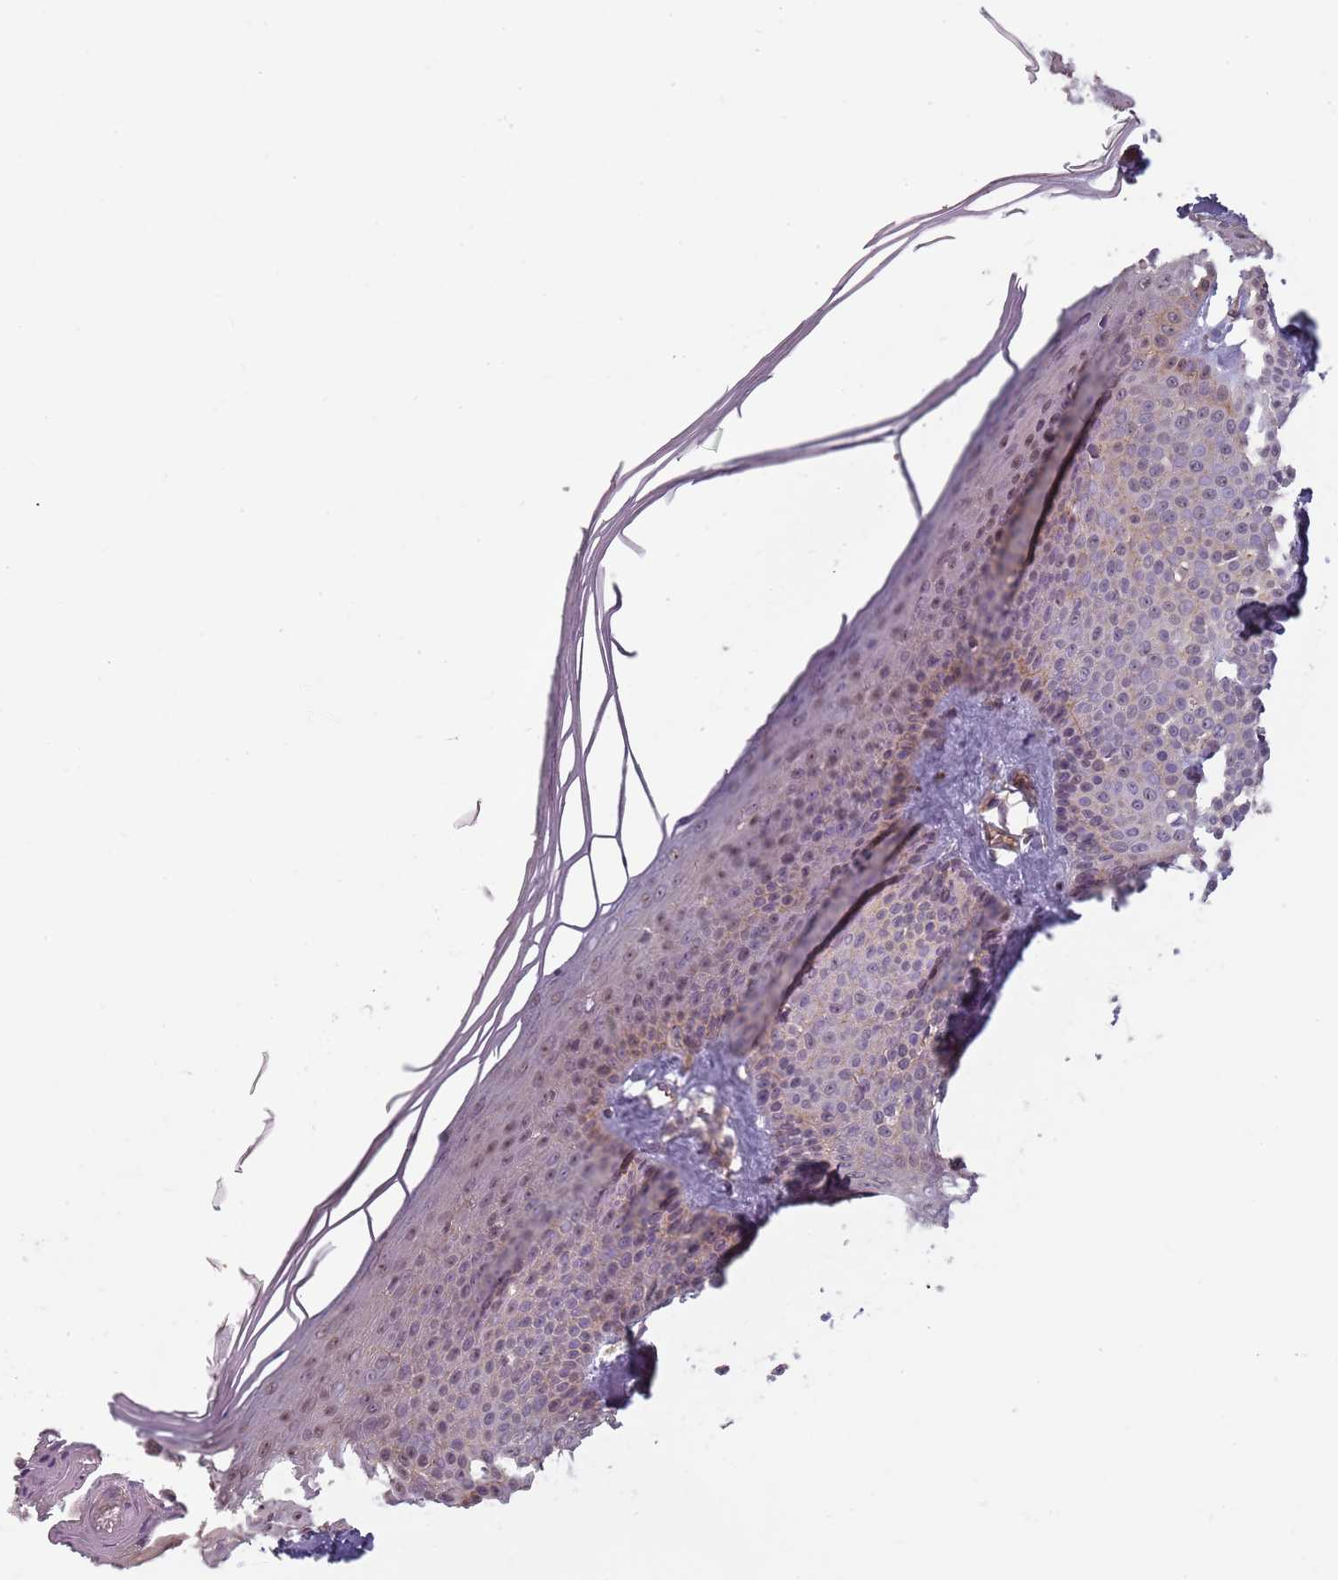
{"staining": {"intensity": "negative", "quantity": "none", "location": "none"}, "tissue": "skin", "cell_type": "Fibroblasts", "image_type": "normal", "snomed": [{"axis": "morphology", "description": "Normal tissue, NOS"}, {"axis": "topography", "description": "Skin"}], "caption": "Micrograph shows no protein expression in fibroblasts of benign skin. Brightfield microscopy of immunohistochemistry (IHC) stained with DAB (3,3'-diaminobenzidine) (brown) and hematoxylin (blue), captured at high magnification.", "gene": "PPP1R14C", "patient": {"sex": "female", "age": 58}}